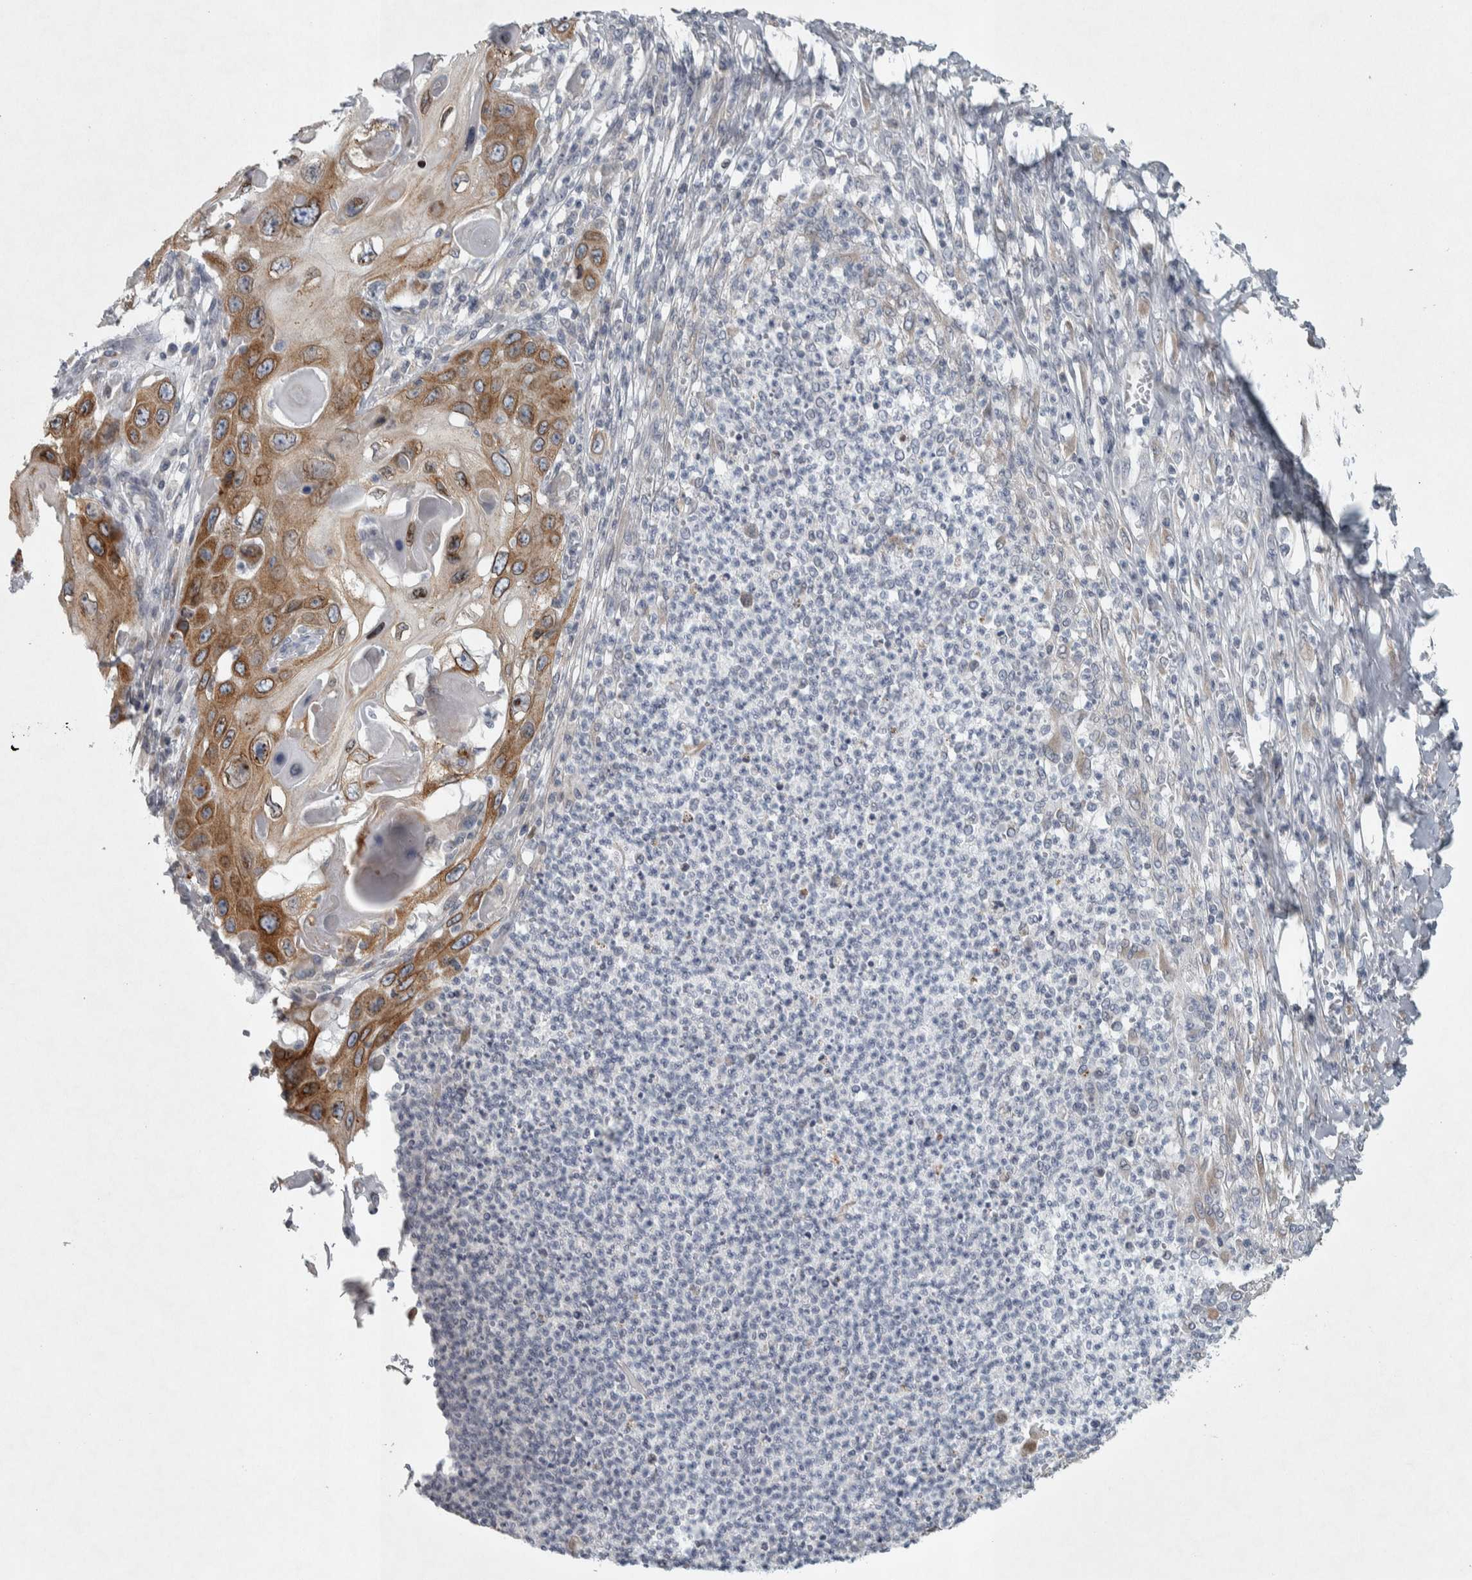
{"staining": {"intensity": "moderate", "quantity": ">75%", "location": "cytoplasmic/membranous"}, "tissue": "skin cancer", "cell_type": "Tumor cells", "image_type": "cancer", "snomed": [{"axis": "morphology", "description": "Squamous cell carcinoma, NOS"}, {"axis": "topography", "description": "Skin"}], "caption": "This image exhibits immunohistochemistry (IHC) staining of skin squamous cell carcinoma, with medium moderate cytoplasmic/membranous positivity in approximately >75% of tumor cells.", "gene": "SIGMAR1", "patient": {"sex": "male", "age": 55}}